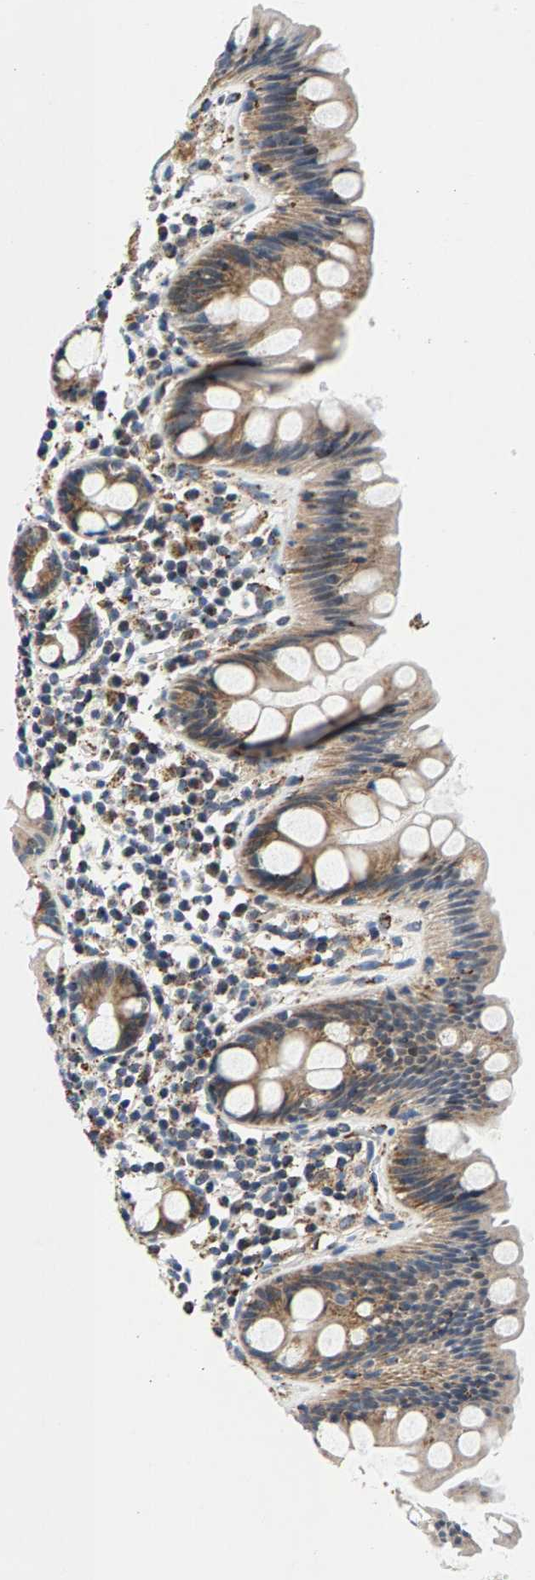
{"staining": {"intensity": "moderate", "quantity": ">75%", "location": "cytoplasmic/membranous"}, "tissue": "colon", "cell_type": "Endothelial cells", "image_type": "normal", "snomed": [{"axis": "morphology", "description": "Normal tissue, NOS"}, {"axis": "topography", "description": "Colon"}], "caption": "There is medium levels of moderate cytoplasmic/membranous expression in endothelial cells of benign colon, as demonstrated by immunohistochemical staining (brown color).", "gene": "PDE1A", "patient": {"sex": "female", "age": 80}}